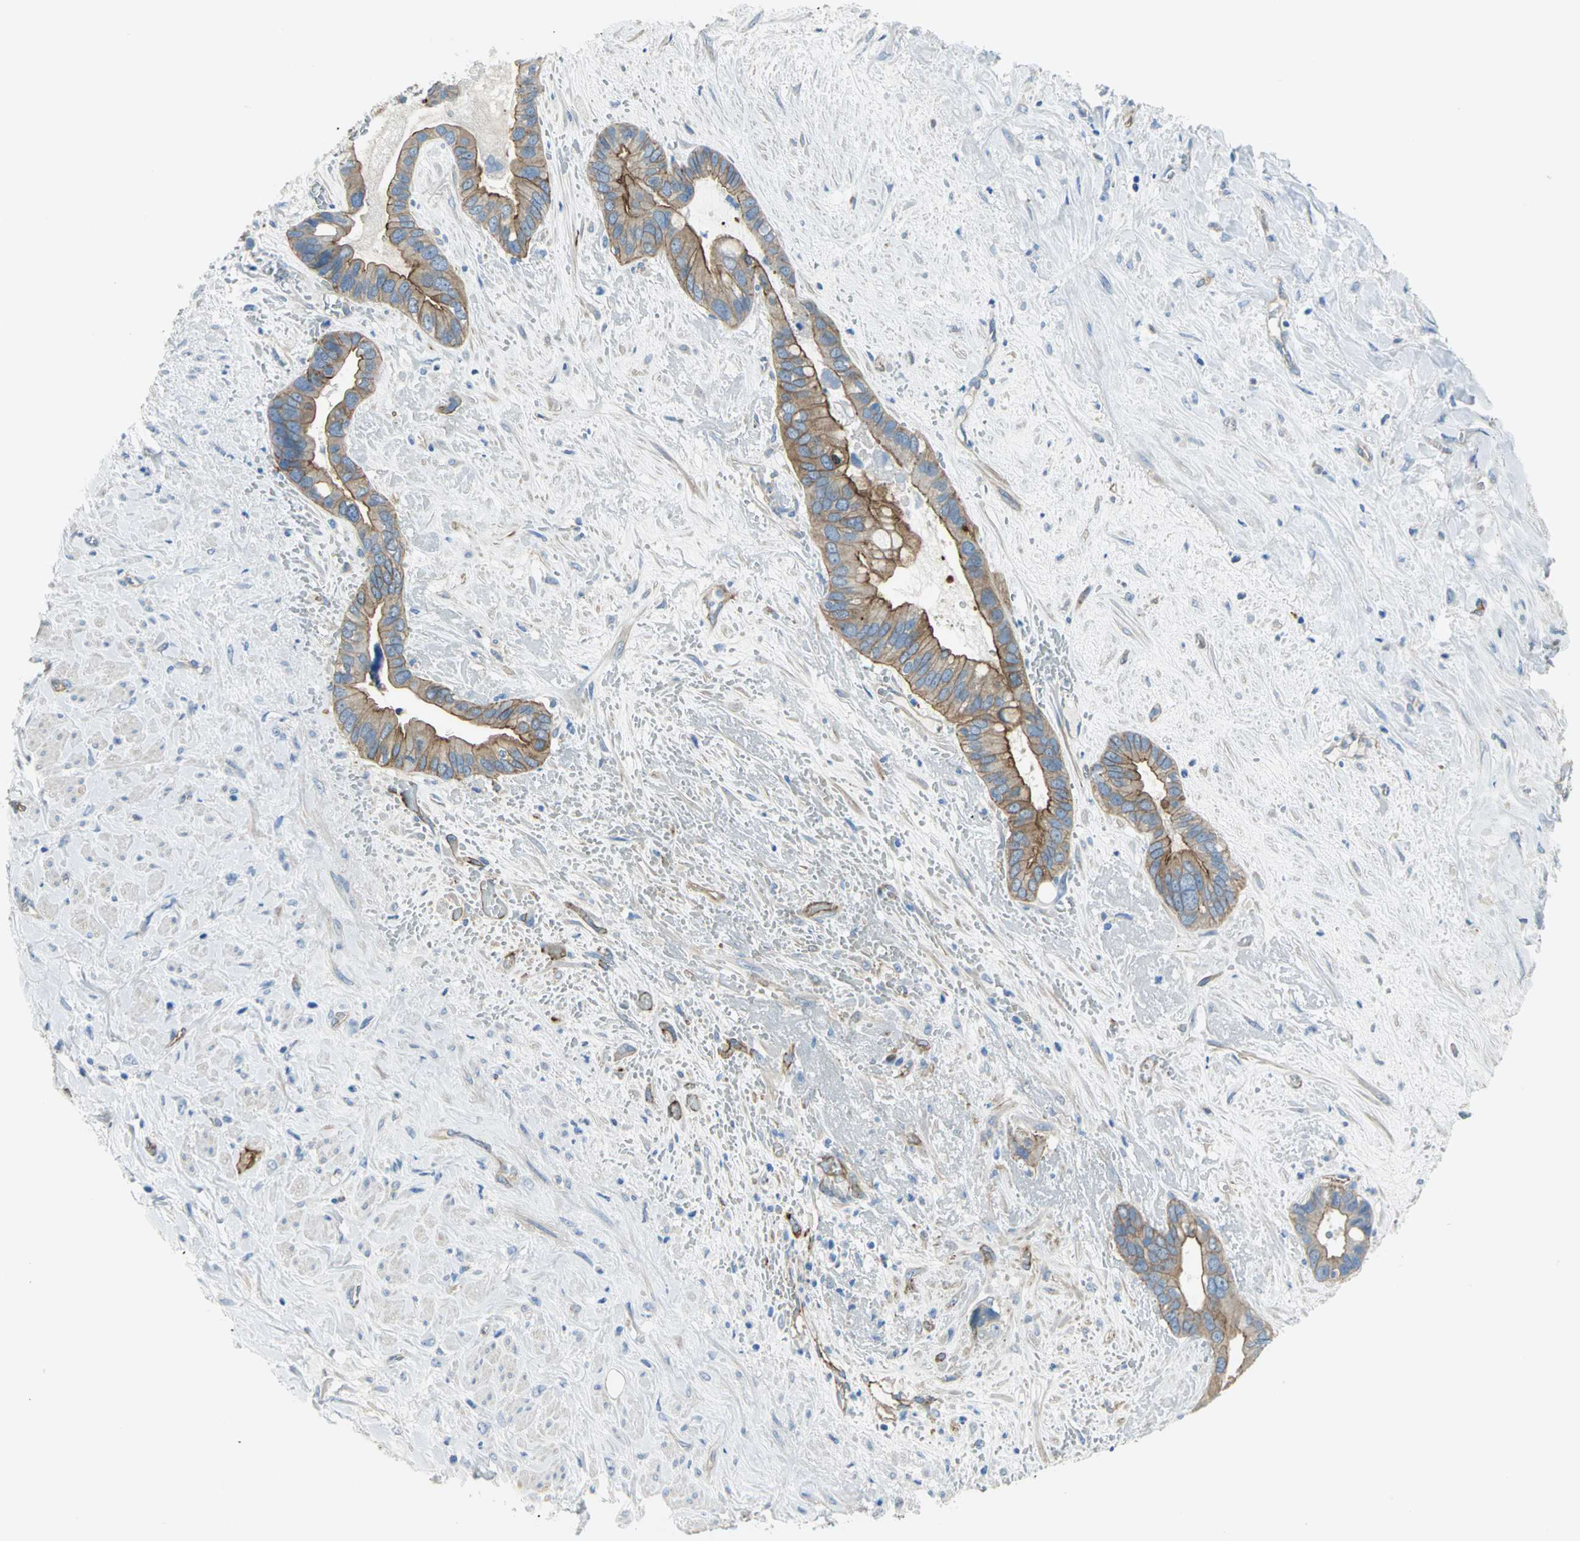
{"staining": {"intensity": "strong", "quantity": ">75%", "location": "cytoplasmic/membranous"}, "tissue": "liver cancer", "cell_type": "Tumor cells", "image_type": "cancer", "snomed": [{"axis": "morphology", "description": "Cholangiocarcinoma"}, {"axis": "topography", "description": "Liver"}], "caption": "Approximately >75% of tumor cells in human liver cancer (cholangiocarcinoma) show strong cytoplasmic/membranous protein staining as visualized by brown immunohistochemical staining.", "gene": "FLNB", "patient": {"sex": "female", "age": 65}}